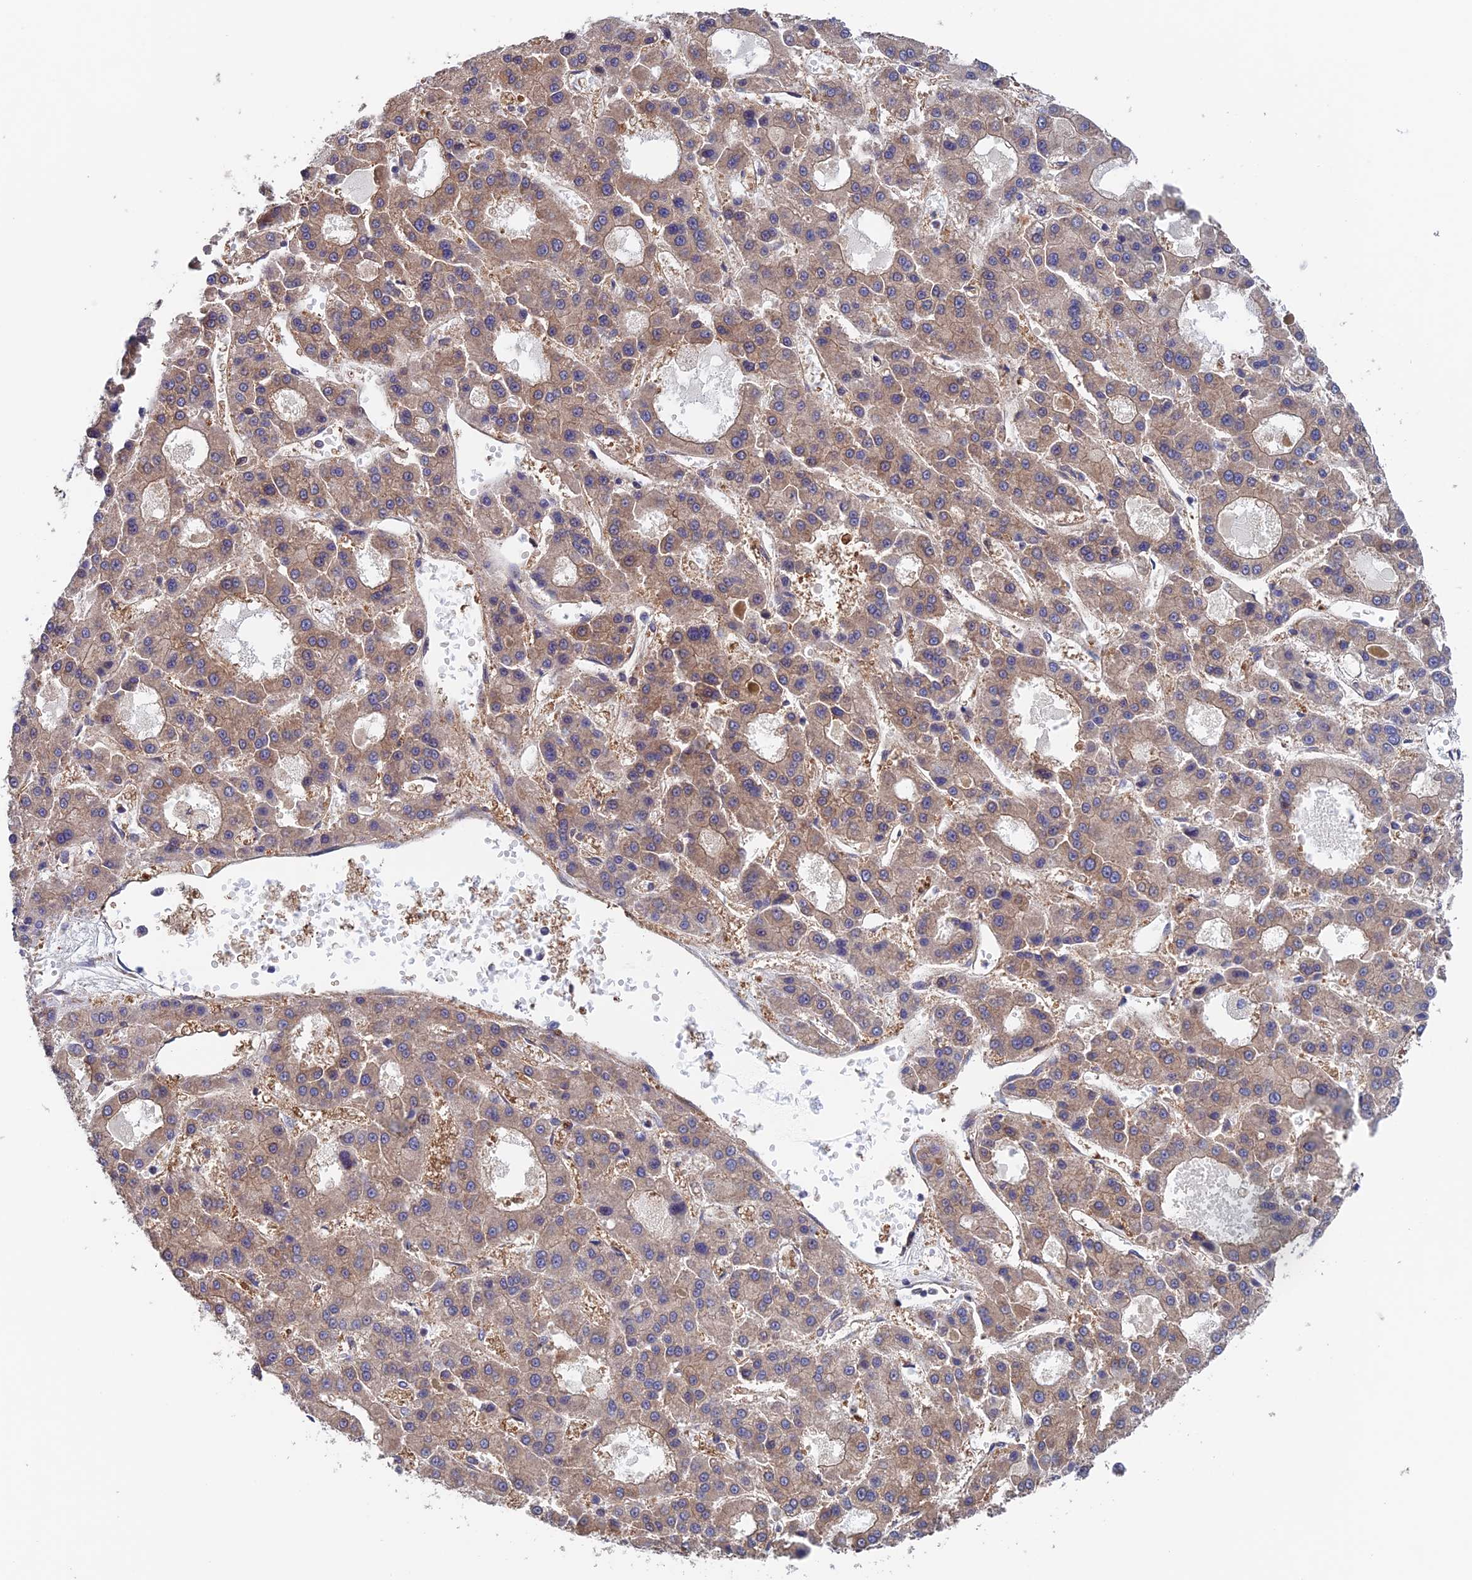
{"staining": {"intensity": "strong", "quantity": "25%-75%", "location": "cytoplasmic/membranous"}, "tissue": "liver cancer", "cell_type": "Tumor cells", "image_type": "cancer", "snomed": [{"axis": "morphology", "description": "Carcinoma, Hepatocellular, NOS"}, {"axis": "topography", "description": "Liver"}], "caption": "High-power microscopy captured an immunohistochemistry (IHC) histopathology image of hepatocellular carcinoma (liver), revealing strong cytoplasmic/membranous positivity in about 25%-75% of tumor cells.", "gene": "NUDT16L1", "patient": {"sex": "male", "age": 70}}